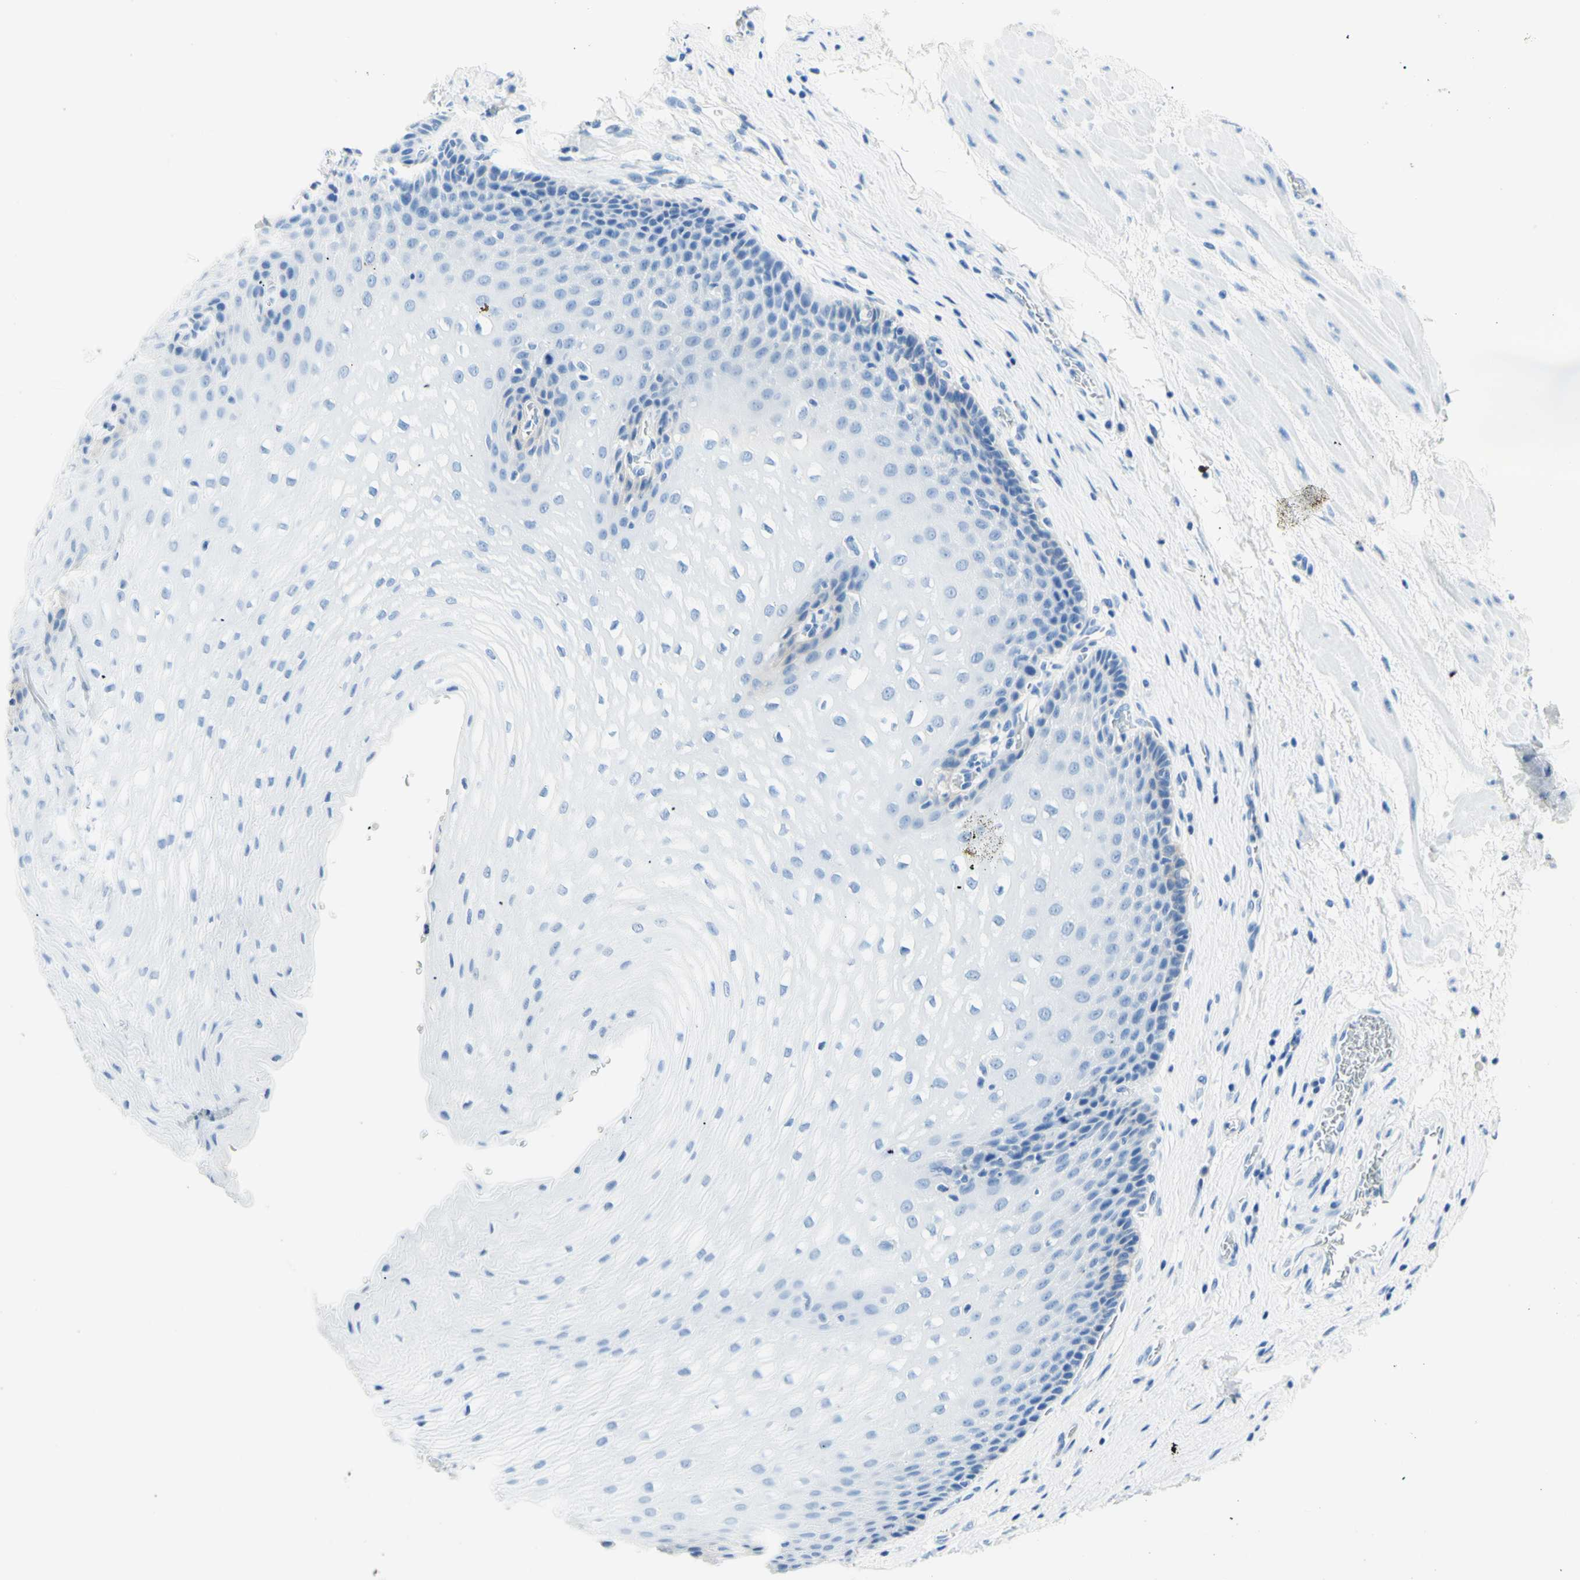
{"staining": {"intensity": "negative", "quantity": "none", "location": "none"}, "tissue": "esophagus", "cell_type": "Squamous epithelial cells", "image_type": "normal", "snomed": [{"axis": "morphology", "description": "Normal tissue, NOS"}, {"axis": "topography", "description": "Esophagus"}], "caption": "A high-resolution image shows immunohistochemistry (IHC) staining of unremarkable esophagus, which exhibits no significant expression in squamous epithelial cells. The staining was performed using DAB (3,3'-diaminobenzidine) to visualize the protein expression in brown, while the nuclei were stained in blue with hematoxylin (Magnification: 20x).", "gene": "HPCA", "patient": {"sex": "male", "age": 48}}